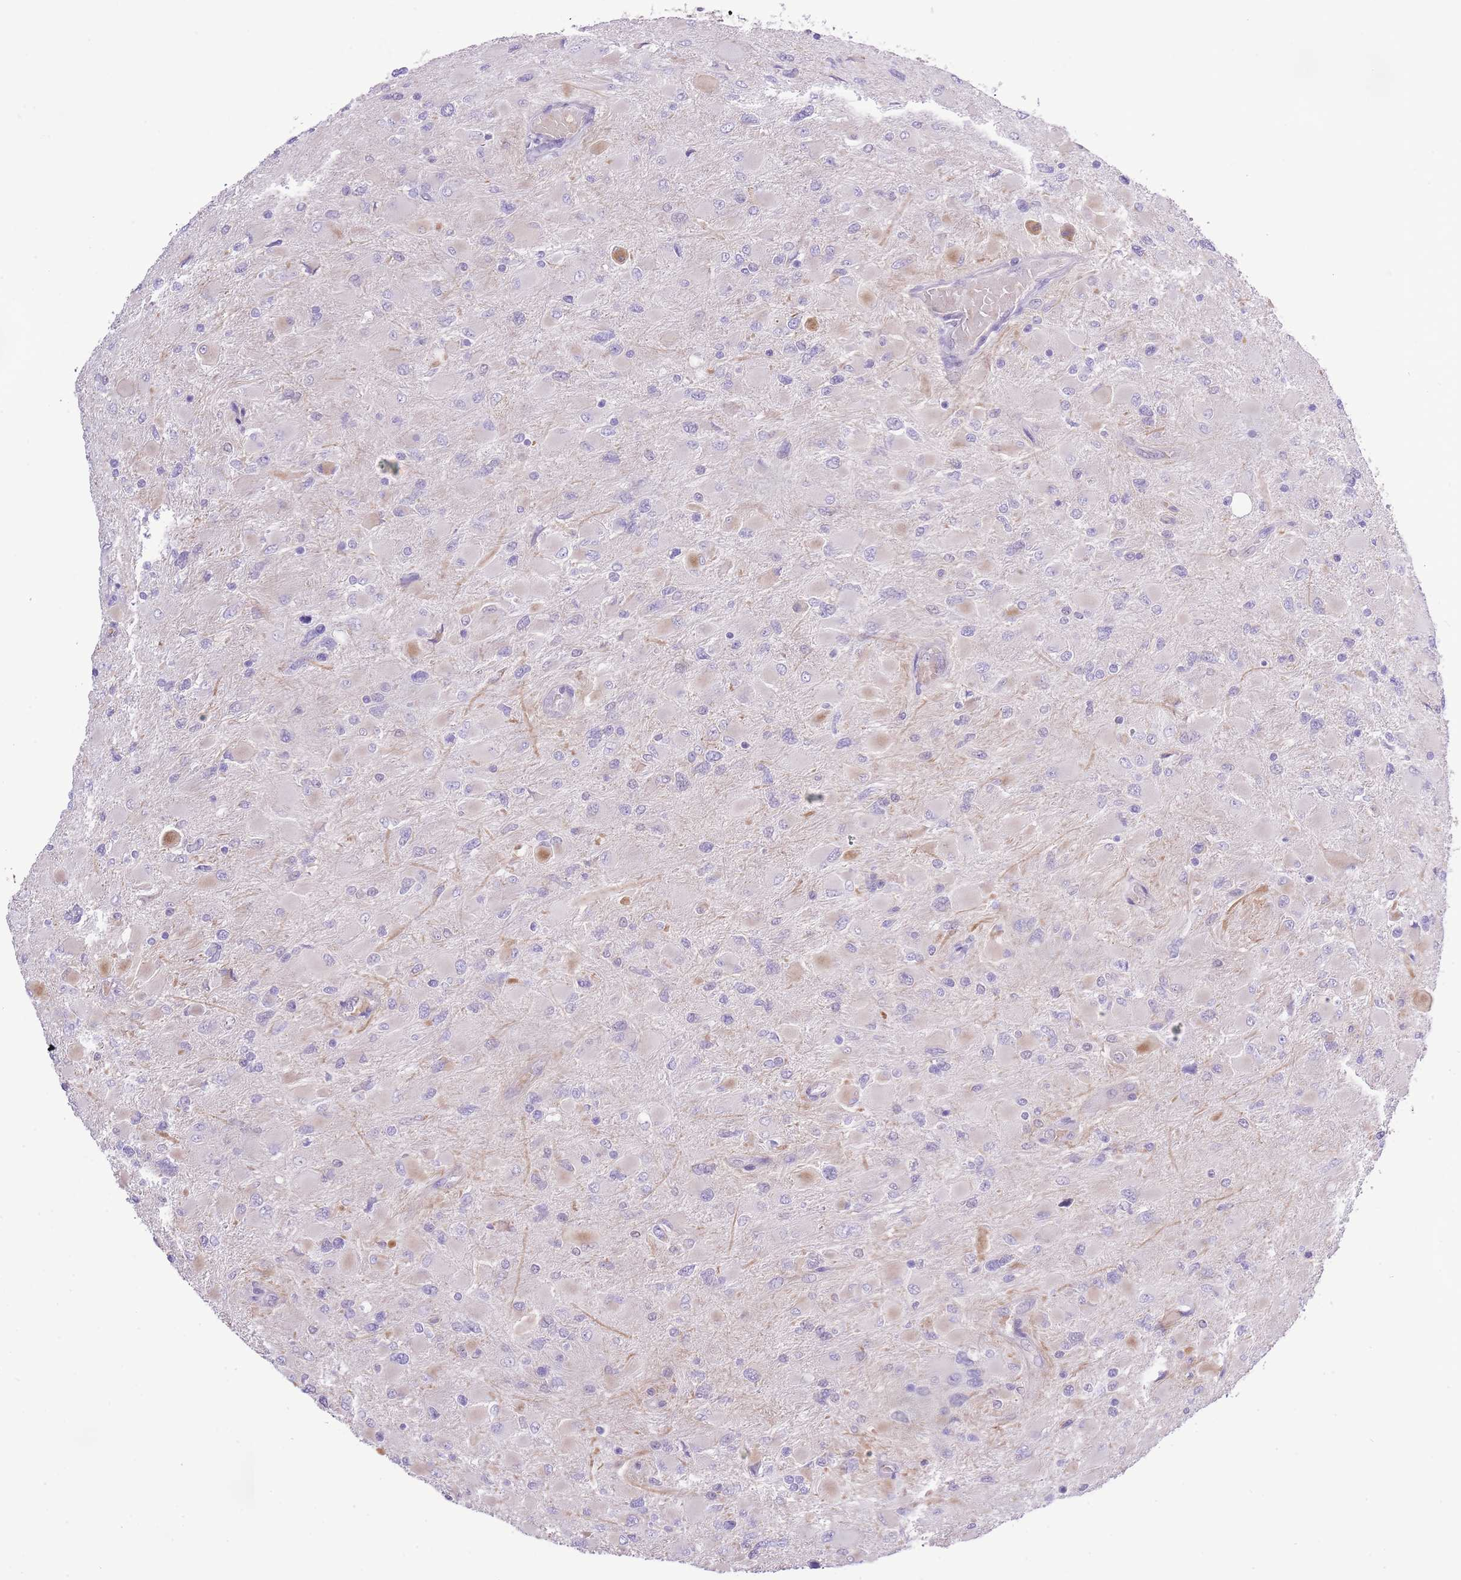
{"staining": {"intensity": "negative", "quantity": "none", "location": "none"}, "tissue": "glioma", "cell_type": "Tumor cells", "image_type": "cancer", "snomed": [{"axis": "morphology", "description": "Glioma, malignant, High grade"}, {"axis": "topography", "description": "Cerebral cortex"}], "caption": "Immunohistochemical staining of human malignant high-grade glioma demonstrates no significant expression in tumor cells. The staining was performed using DAB to visualize the protein expression in brown, while the nuclei were stained in blue with hematoxylin (Magnification: 20x).", "gene": "MEIOSIN", "patient": {"sex": "female", "age": 36}}